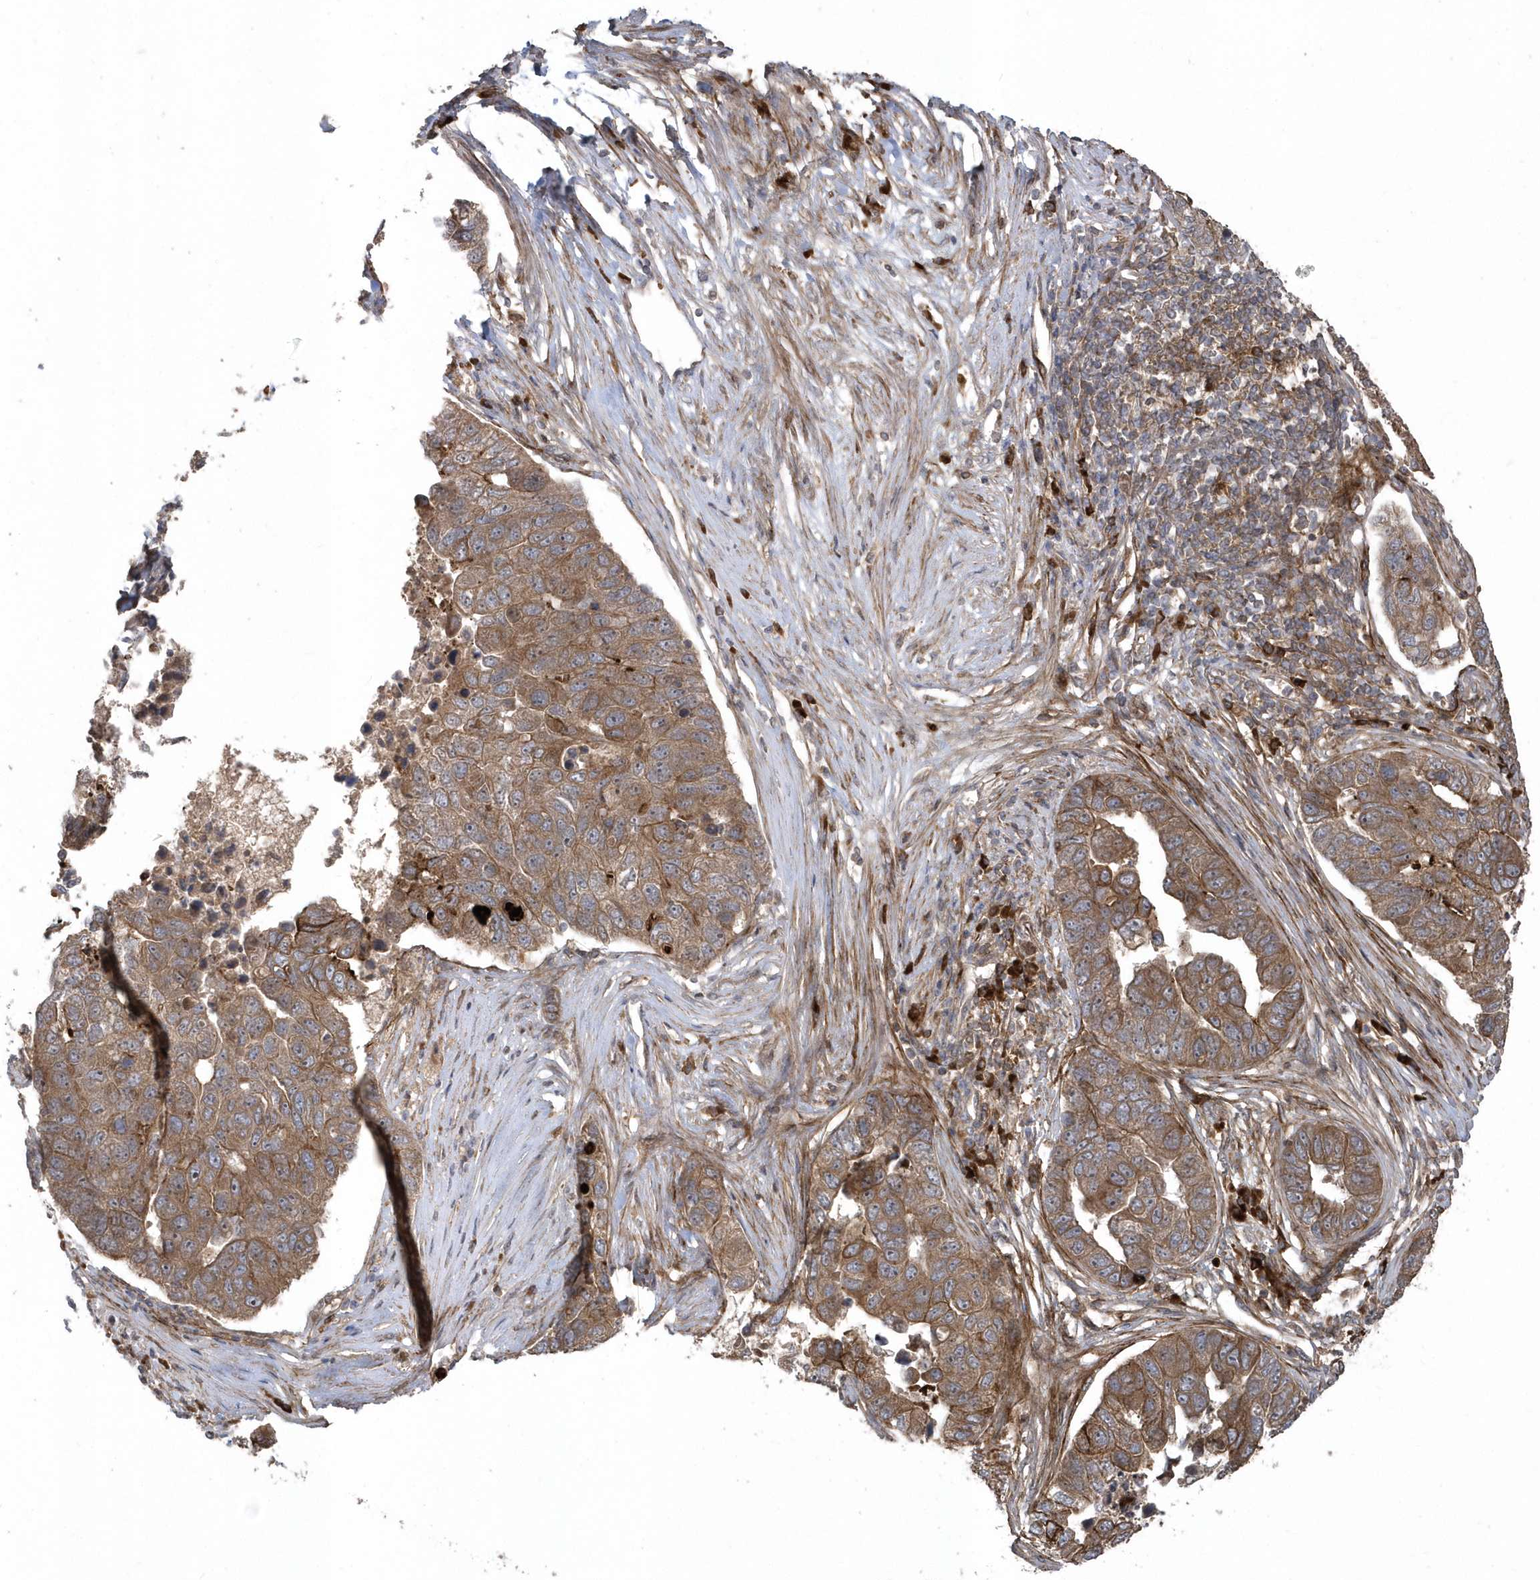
{"staining": {"intensity": "moderate", "quantity": ">75%", "location": "cytoplasmic/membranous"}, "tissue": "pancreatic cancer", "cell_type": "Tumor cells", "image_type": "cancer", "snomed": [{"axis": "morphology", "description": "Adenocarcinoma, NOS"}, {"axis": "topography", "description": "Pancreas"}], "caption": "Immunohistochemical staining of pancreatic cancer (adenocarcinoma) reveals moderate cytoplasmic/membranous protein expression in about >75% of tumor cells.", "gene": "HERPUD1", "patient": {"sex": "female", "age": 61}}